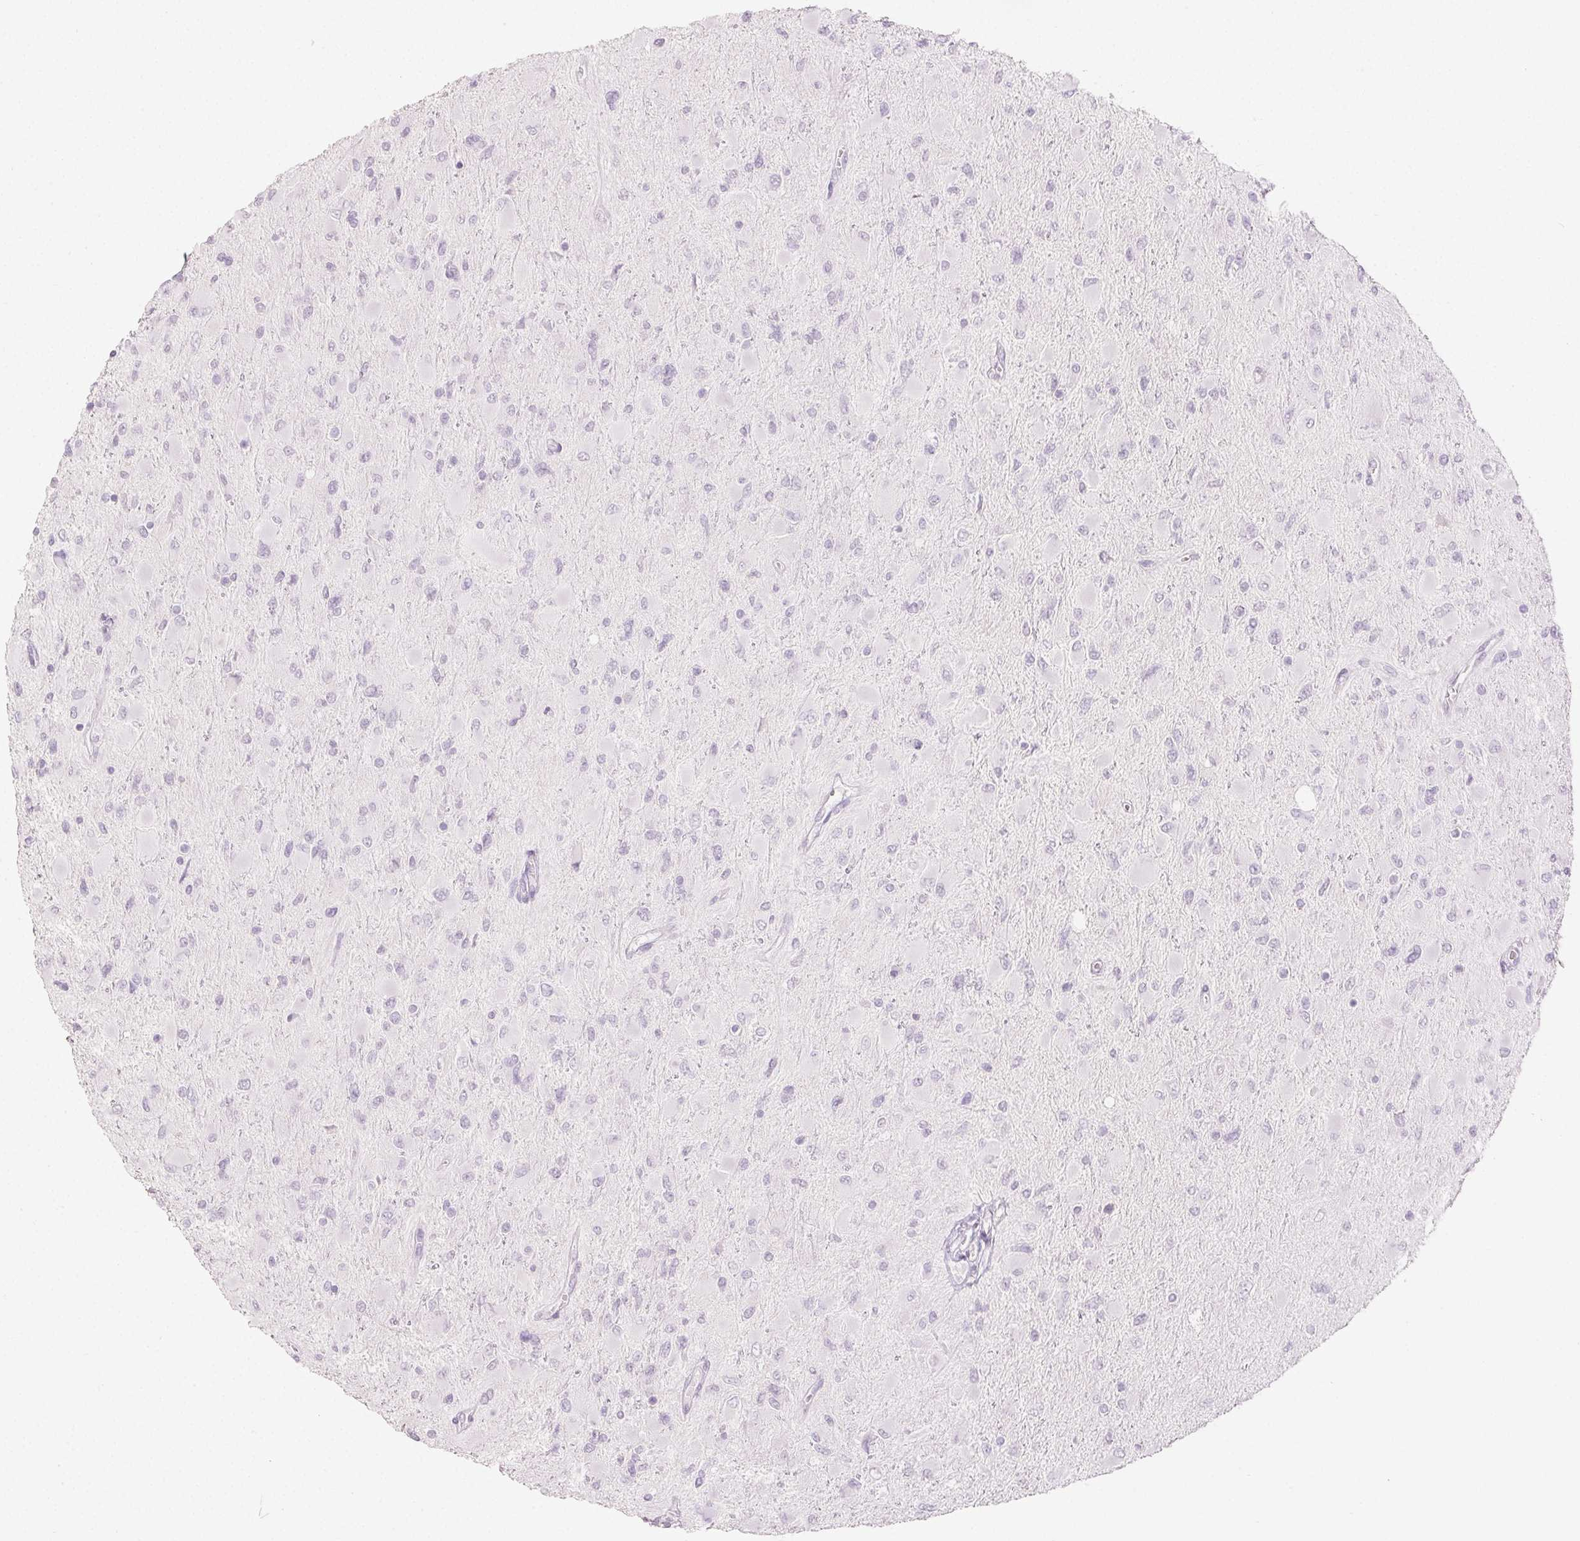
{"staining": {"intensity": "negative", "quantity": "none", "location": "none"}, "tissue": "glioma", "cell_type": "Tumor cells", "image_type": "cancer", "snomed": [{"axis": "morphology", "description": "Glioma, malignant, High grade"}, {"axis": "topography", "description": "Cerebral cortex"}], "caption": "Glioma stained for a protein using IHC exhibits no positivity tumor cells.", "gene": "PI3", "patient": {"sex": "female", "age": 36}}